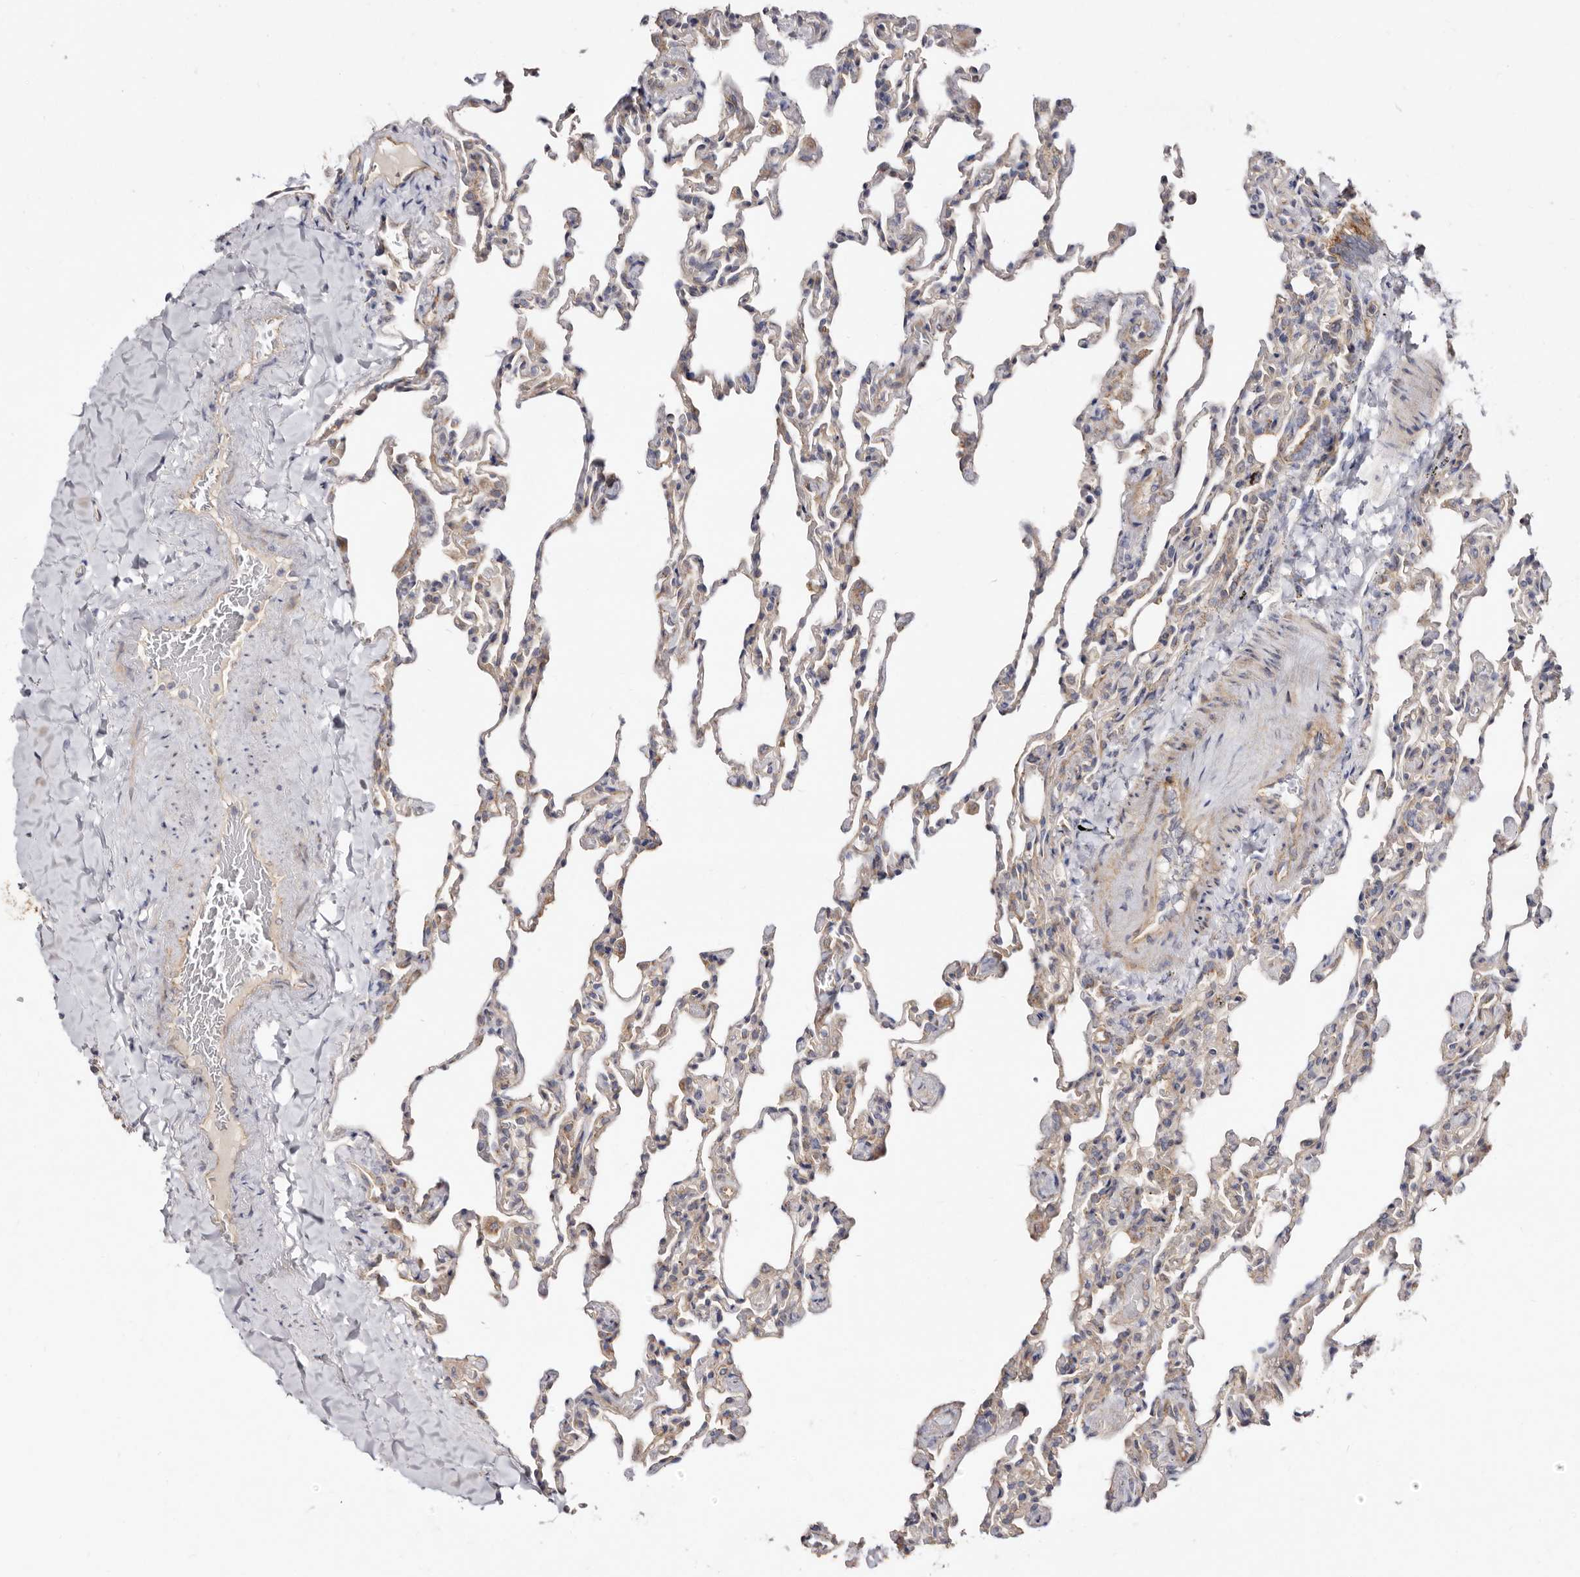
{"staining": {"intensity": "weak", "quantity": "<25%", "location": "cytoplasmic/membranous"}, "tissue": "lung", "cell_type": "Alveolar cells", "image_type": "normal", "snomed": [{"axis": "morphology", "description": "Normal tissue, NOS"}, {"axis": "topography", "description": "Lung"}], "caption": "The photomicrograph shows no staining of alveolar cells in unremarkable lung.", "gene": "BAIAP2L1", "patient": {"sex": "male", "age": 20}}